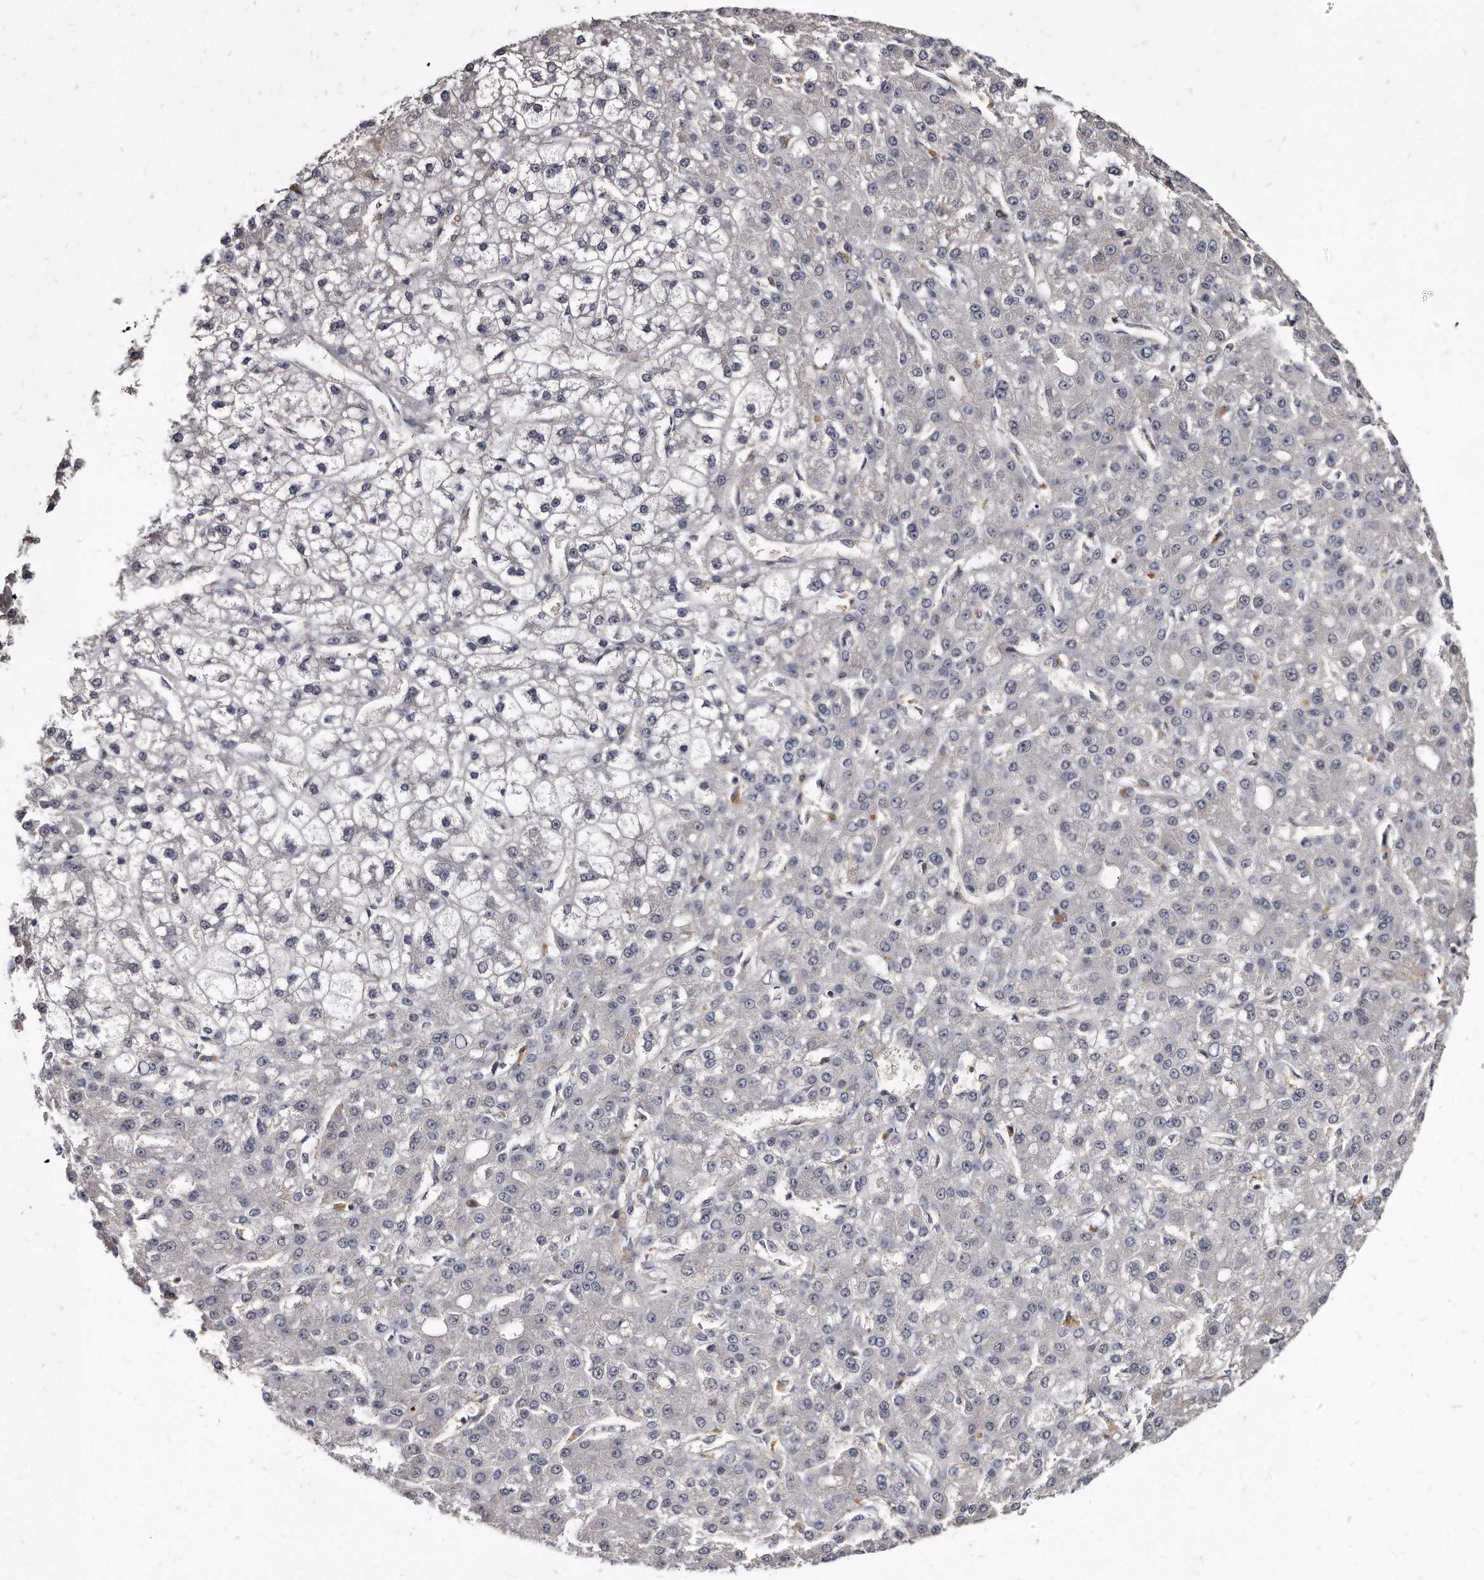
{"staining": {"intensity": "negative", "quantity": "none", "location": "none"}, "tissue": "liver cancer", "cell_type": "Tumor cells", "image_type": "cancer", "snomed": [{"axis": "morphology", "description": "Carcinoma, Hepatocellular, NOS"}, {"axis": "topography", "description": "Liver"}], "caption": "There is no significant positivity in tumor cells of hepatocellular carcinoma (liver).", "gene": "KLHDC3", "patient": {"sex": "male", "age": 67}}